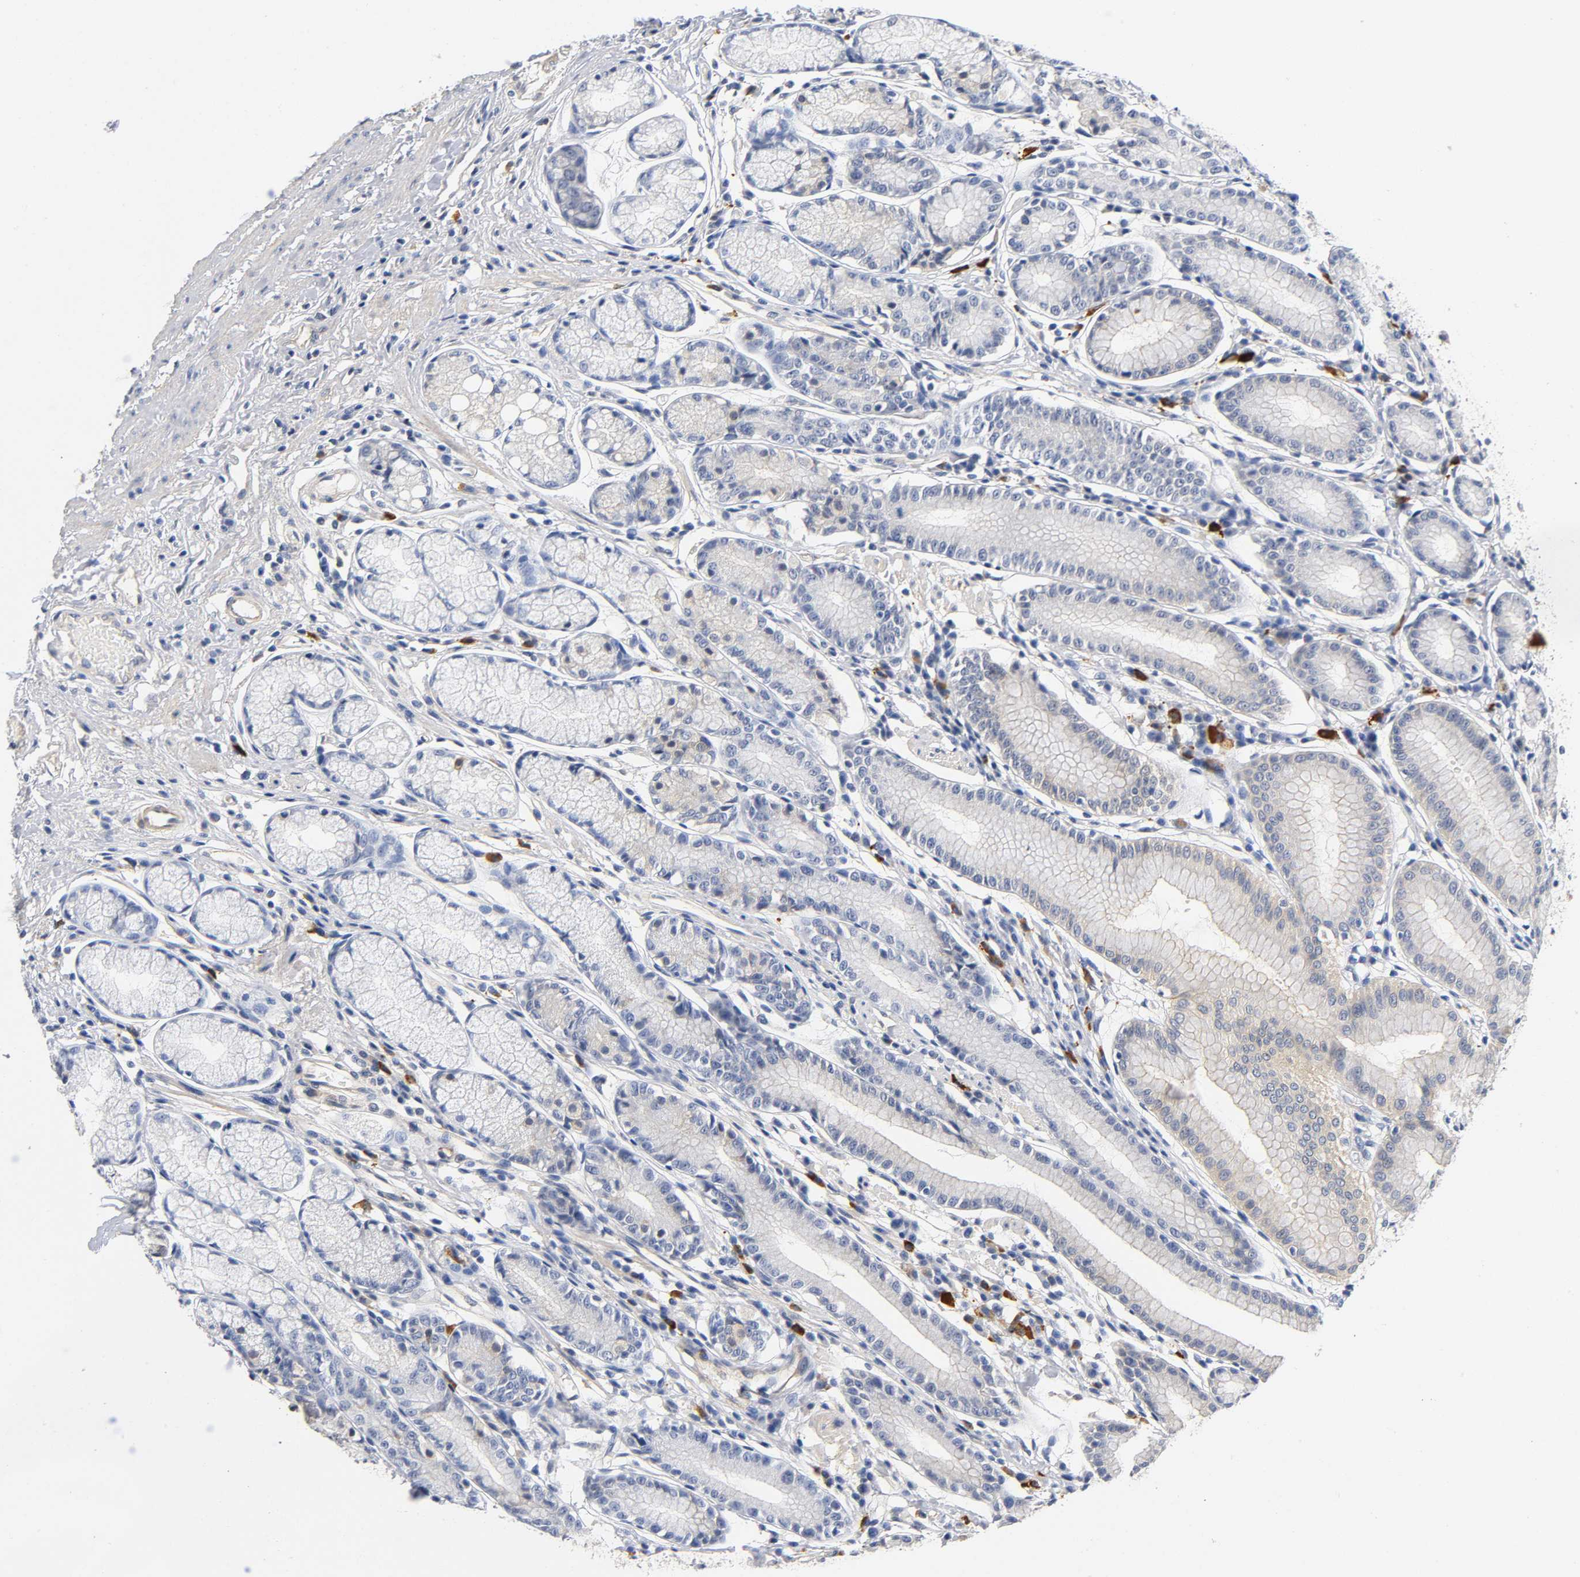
{"staining": {"intensity": "weak", "quantity": "25%-75%", "location": "cytoplasmic/membranous"}, "tissue": "stomach", "cell_type": "Glandular cells", "image_type": "normal", "snomed": [{"axis": "morphology", "description": "Normal tissue, NOS"}, {"axis": "morphology", "description": "Inflammation, NOS"}, {"axis": "topography", "description": "Stomach, lower"}], "caption": "An immunohistochemistry histopathology image of normal tissue is shown. Protein staining in brown highlights weak cytoplasmic/membranous positivity in stomach within glandular cells.", "gene": "TNC", "patient": {"sex": "male", "age": 59}}